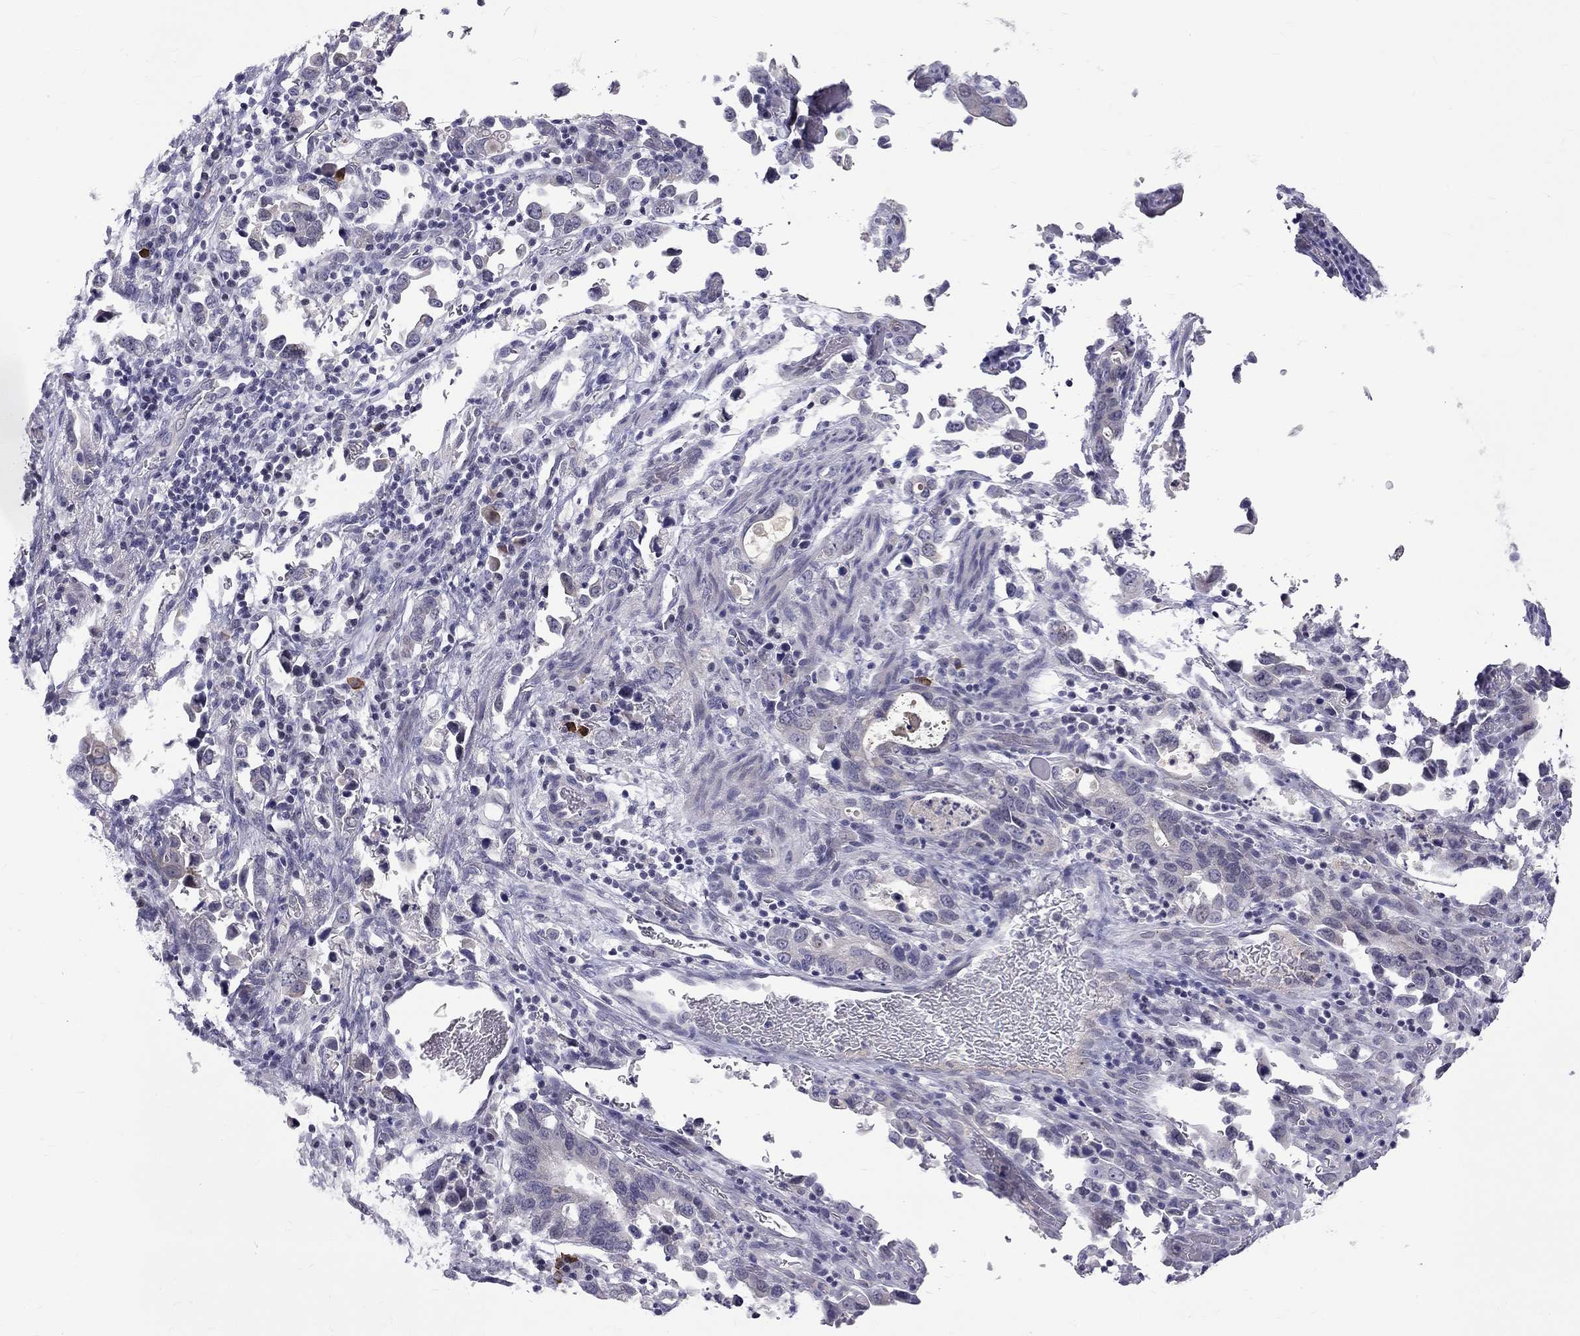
{"staining": {"intensity": "negative", "quantity": "none", "location": "none"}, "tissue": "stomach cancer", "cell_type": "Tumor cells", "image_type": "cancer", "snomed": [{"axis": "morphology", "description": "Adenocarcinoma, NOS"}, {"axis": "topography", "description": "Stomach, upper"}], "caption": "High magnification brightfield microscopy of adenocarcinoma (stomach) stained with DAB (brown) and counterstained with hematoxylin (blue): tumor cells show no significant positivity.", "gene": "RTL9", "patient": {"sex": "male", "age": 74}}